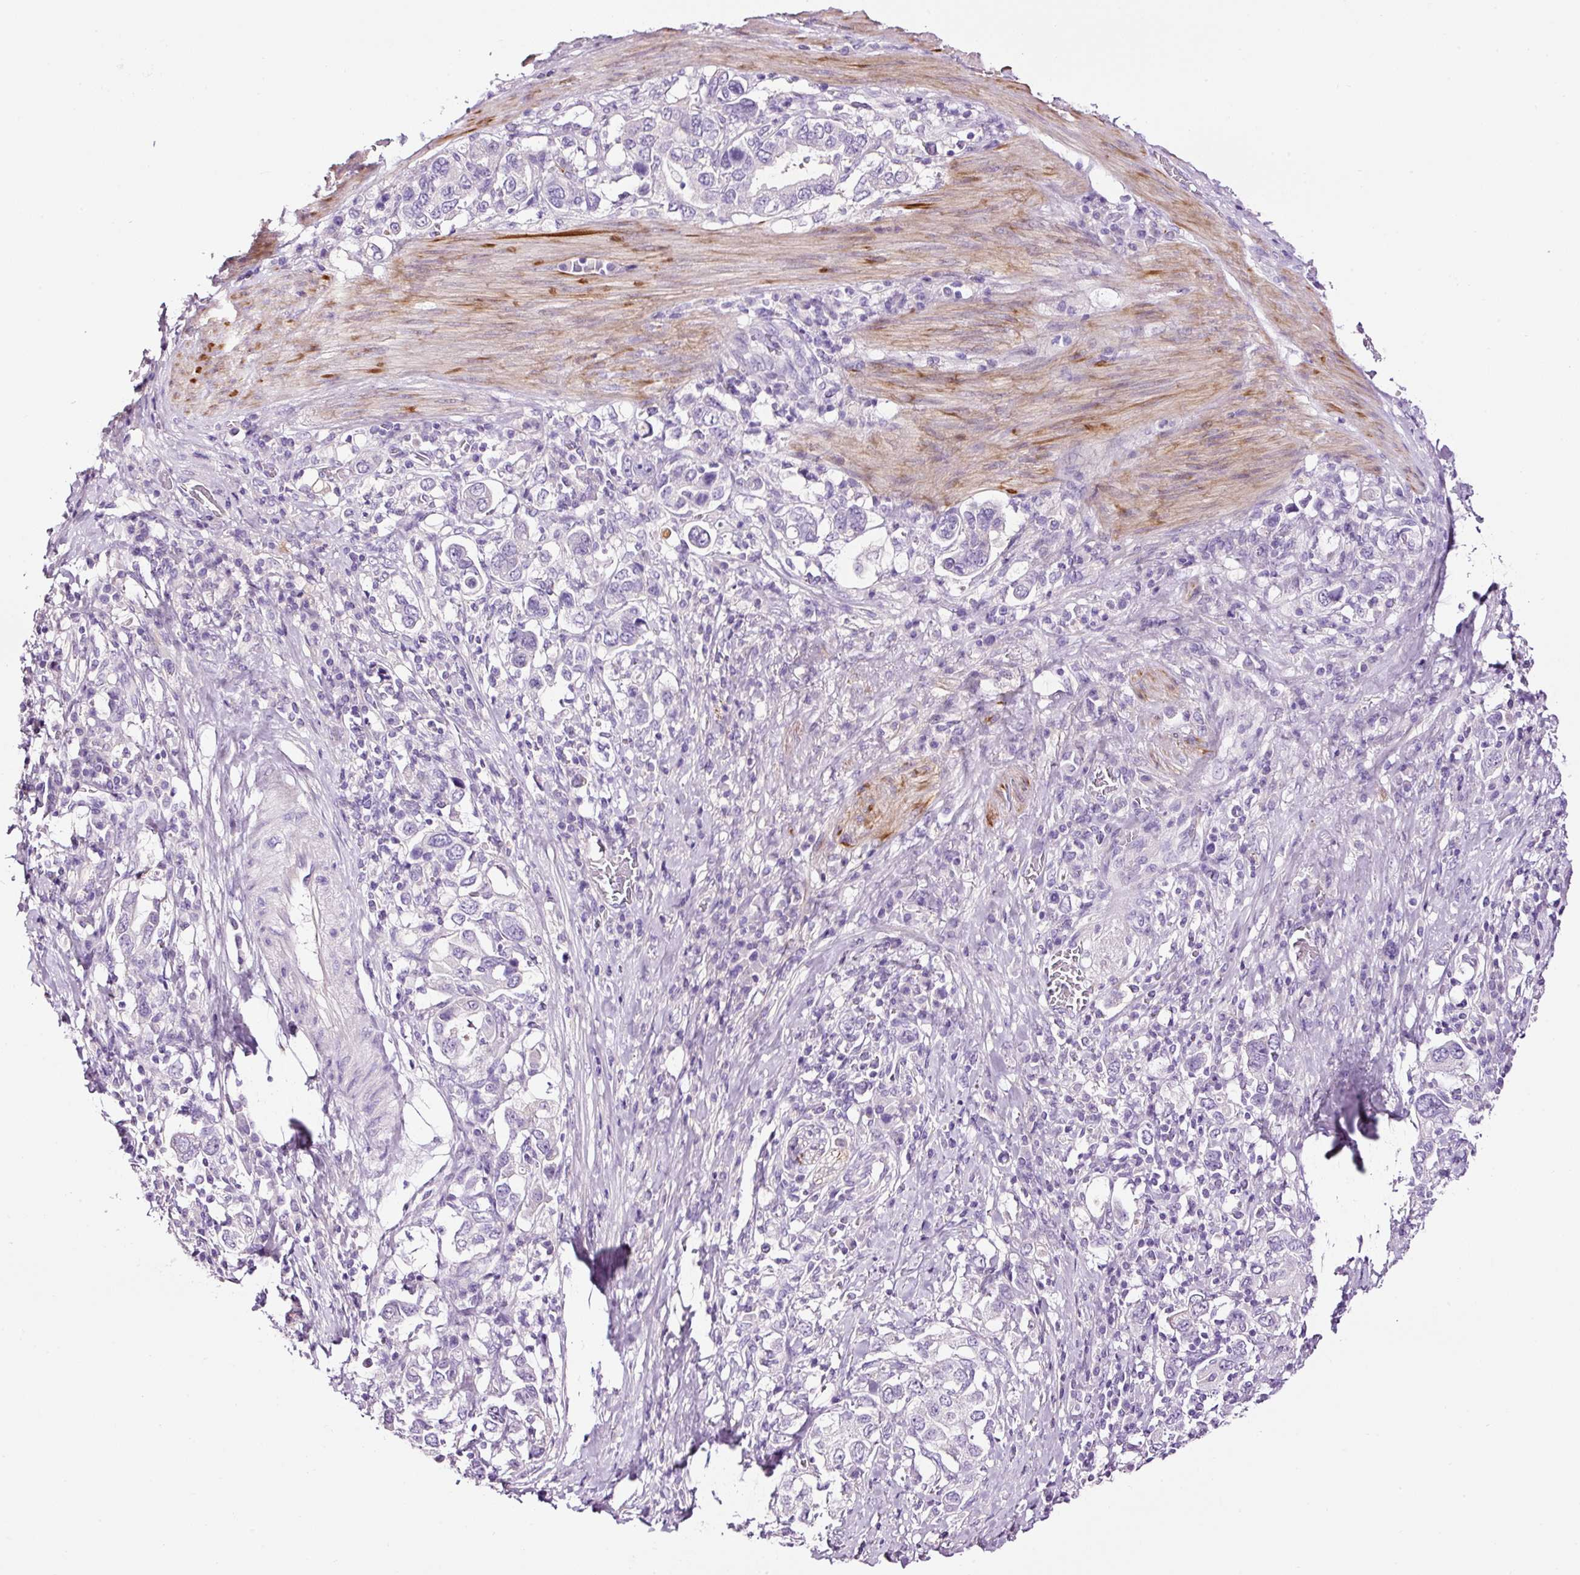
{"staining": {"intensity": "negative", "quantity": "none", "location": "none"}, "tissue": "stomach cancer", "cell_type": "Tumor cells", "image_type": "cancer", "snomed": [{"axis": "morphology", "description": "Adenocarcinoma, NOS"}, {"axis": "topography", "description": "Stomach, upper"}, {"axis": "topography", "description": "Stomach"}], "caption": "Human stomach adenocarcinoma stained for a protein using immunohistochemistry exhibits no staining in tumor cells.", "gene": "PAM", "patient": {"sex": "male", "age": 62}}